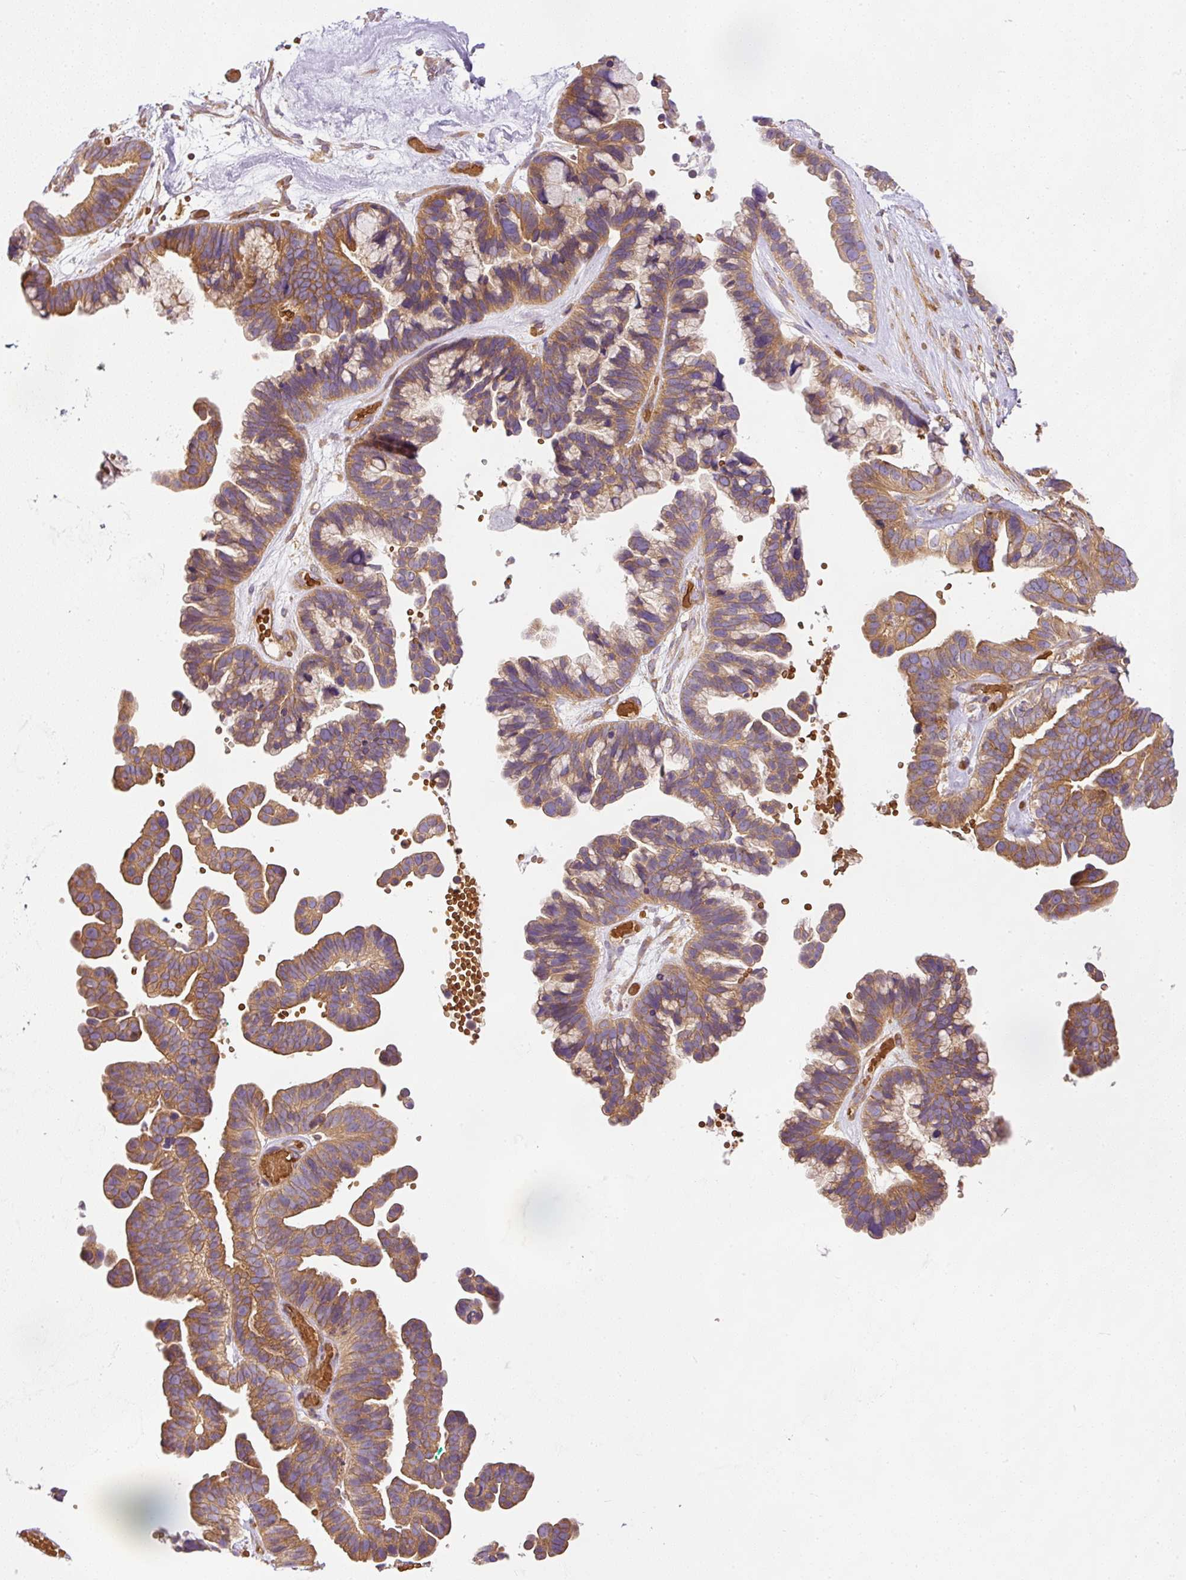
{"staining": {"intensity": "moderate", "quantity": ">75%", "location": "cytoplasmic/membranous"}, "tissue": "ovarian cancer", "cell_type": "Tumor cells", "image_type": "cancer", "snomed": [{"axis": "morphology", "description": "Cystadenocarcinoma, serous, NOS"}, {"axis": "topography", "description": "Ovary"}], "caption": "Immunohistochemical staining of human ovarian cancer (serous cystadenocarcinoma) shows medium levels of moderate cytoplasmic/membranous staining in about >75% of tumor cells.", "gene": "TBC1D2B", "patient": {"sex": "female", "age": 56}}